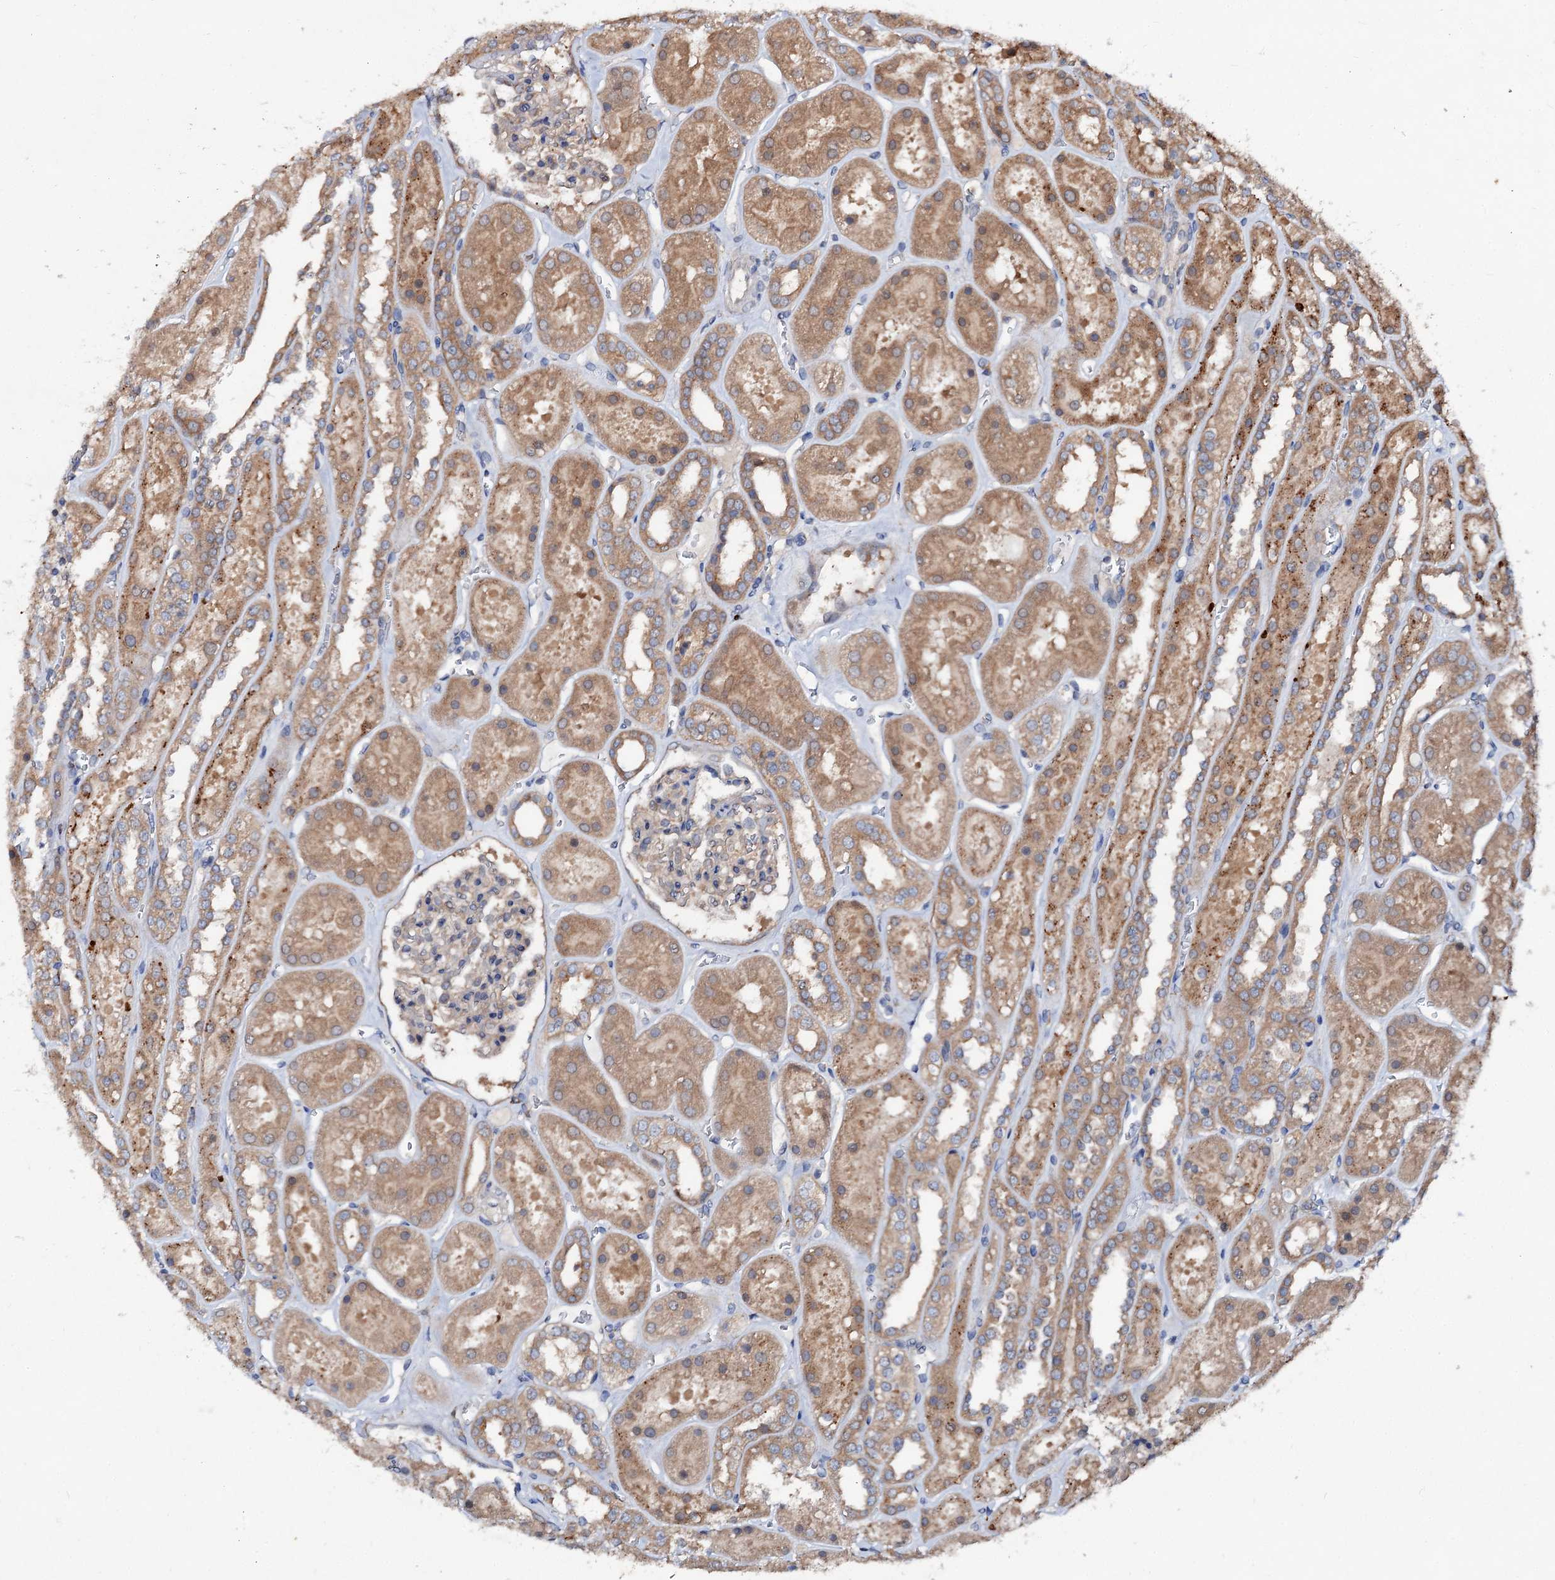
{"staining": {"intensity": "weak", "quantity": "25%-75%", "location": "cytoplasmic/membranous"}, "tissue": "kidney", "cell_type": "Cells in glomeruli", "image_type": "normal", "snomed": [{"axis": "morphology", "description": "Normal tissue, NOS"}, {"axis": "topography", "description": "Kidney"}], "caption": "Immunohistochemical staining of unremarkable kidney displays 25%-75% levels of weak cytoplasmic/membranous protein positivity in about 25%-75% of cells in glomeruli. Using DAB (3,3'-diaminobenzidine) (brown) and hematoxylin (blue) stains, captured at high magnification using brightfield microscopy.", "gene": "VPS29", "patient": {"sex": "female", "age": 41}}